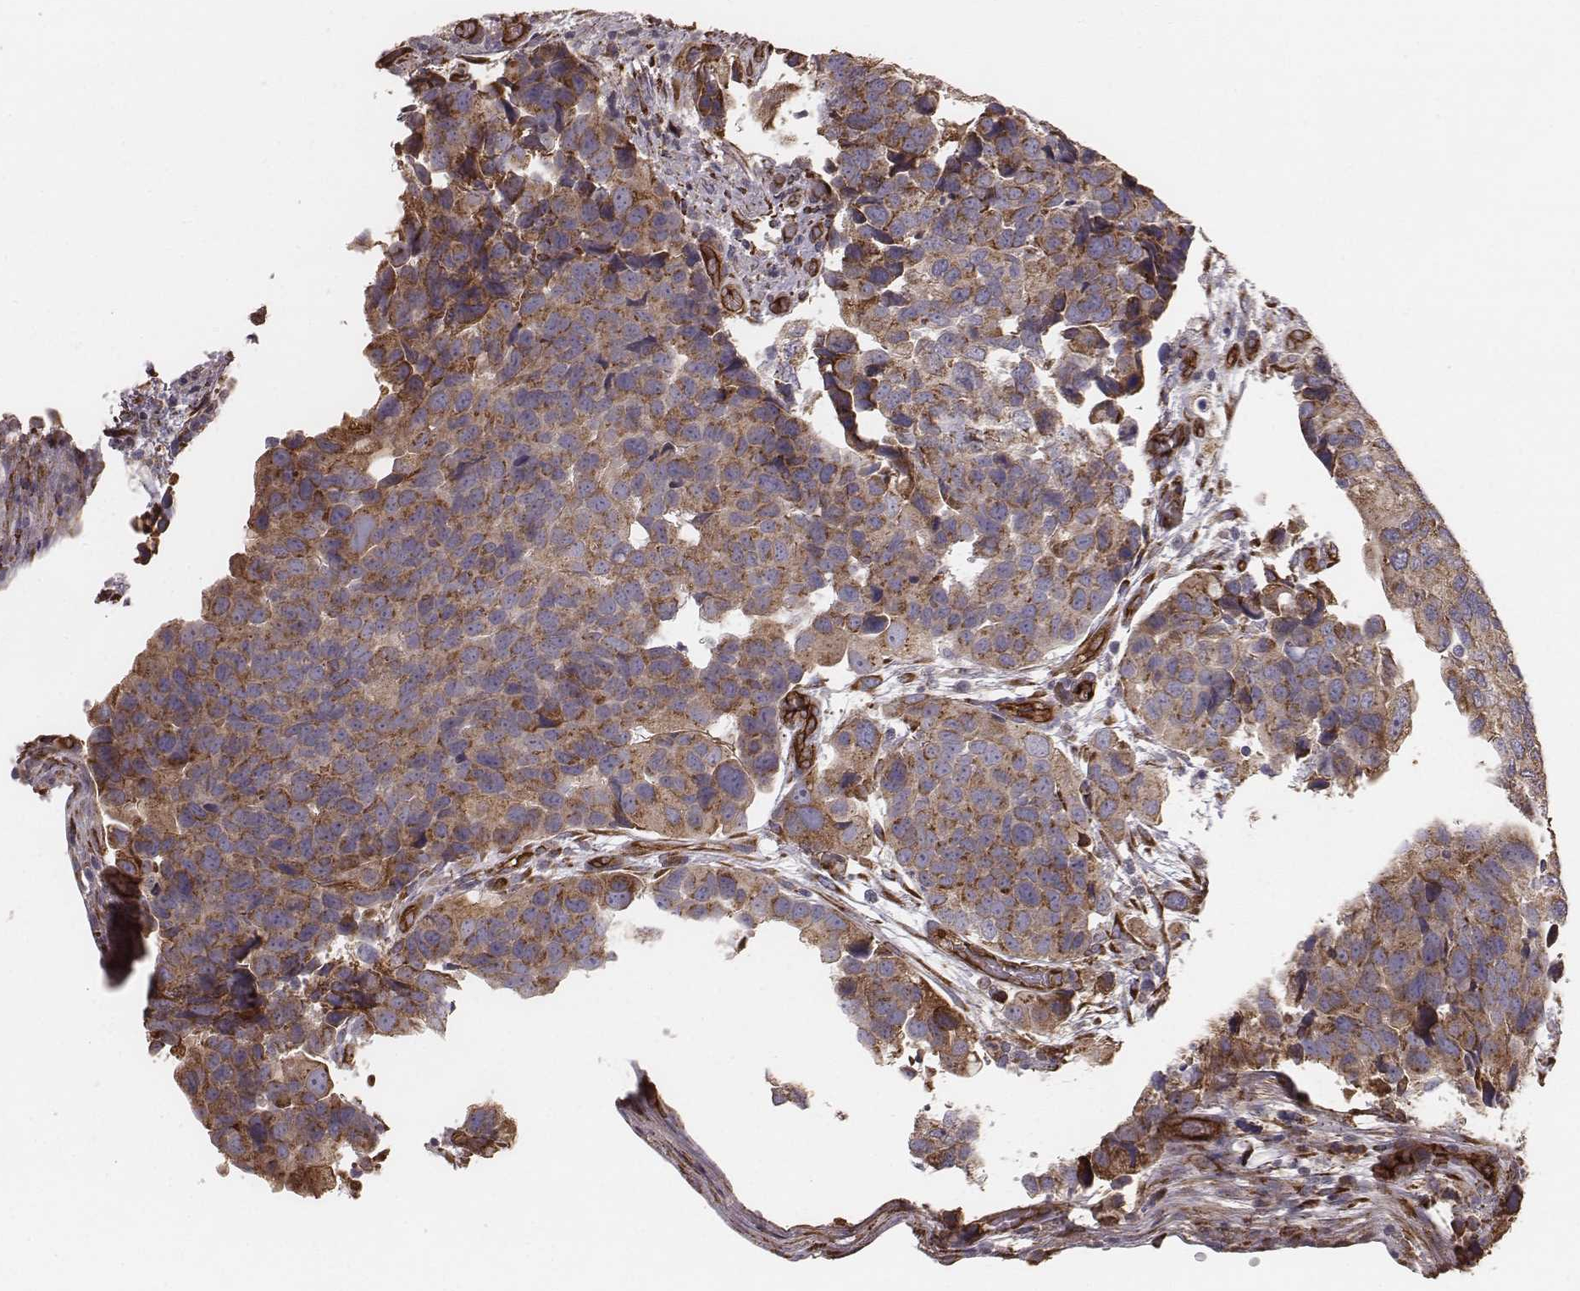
{"staining": {"intensity": "moderate", "quantity": ">75%", "location": "cytoplasmic/membranous"}, "tissue": "urothelial cancer", "cell_type": "Tumor cells", "image_type": "cancer", "snomed": [{"axis": "morphology", "description": "Urothelial carcinoma, High grade"}, {"axis": "topography", "description": "Urinary bladder"}], "caption": "Urothelial cancer tissue demonstrates moderate cytoplasmic/membranous positivity in approximately >75% of tumor cells", "gene": "PALMD", "patient": {"sex": "male", "age": 60}}